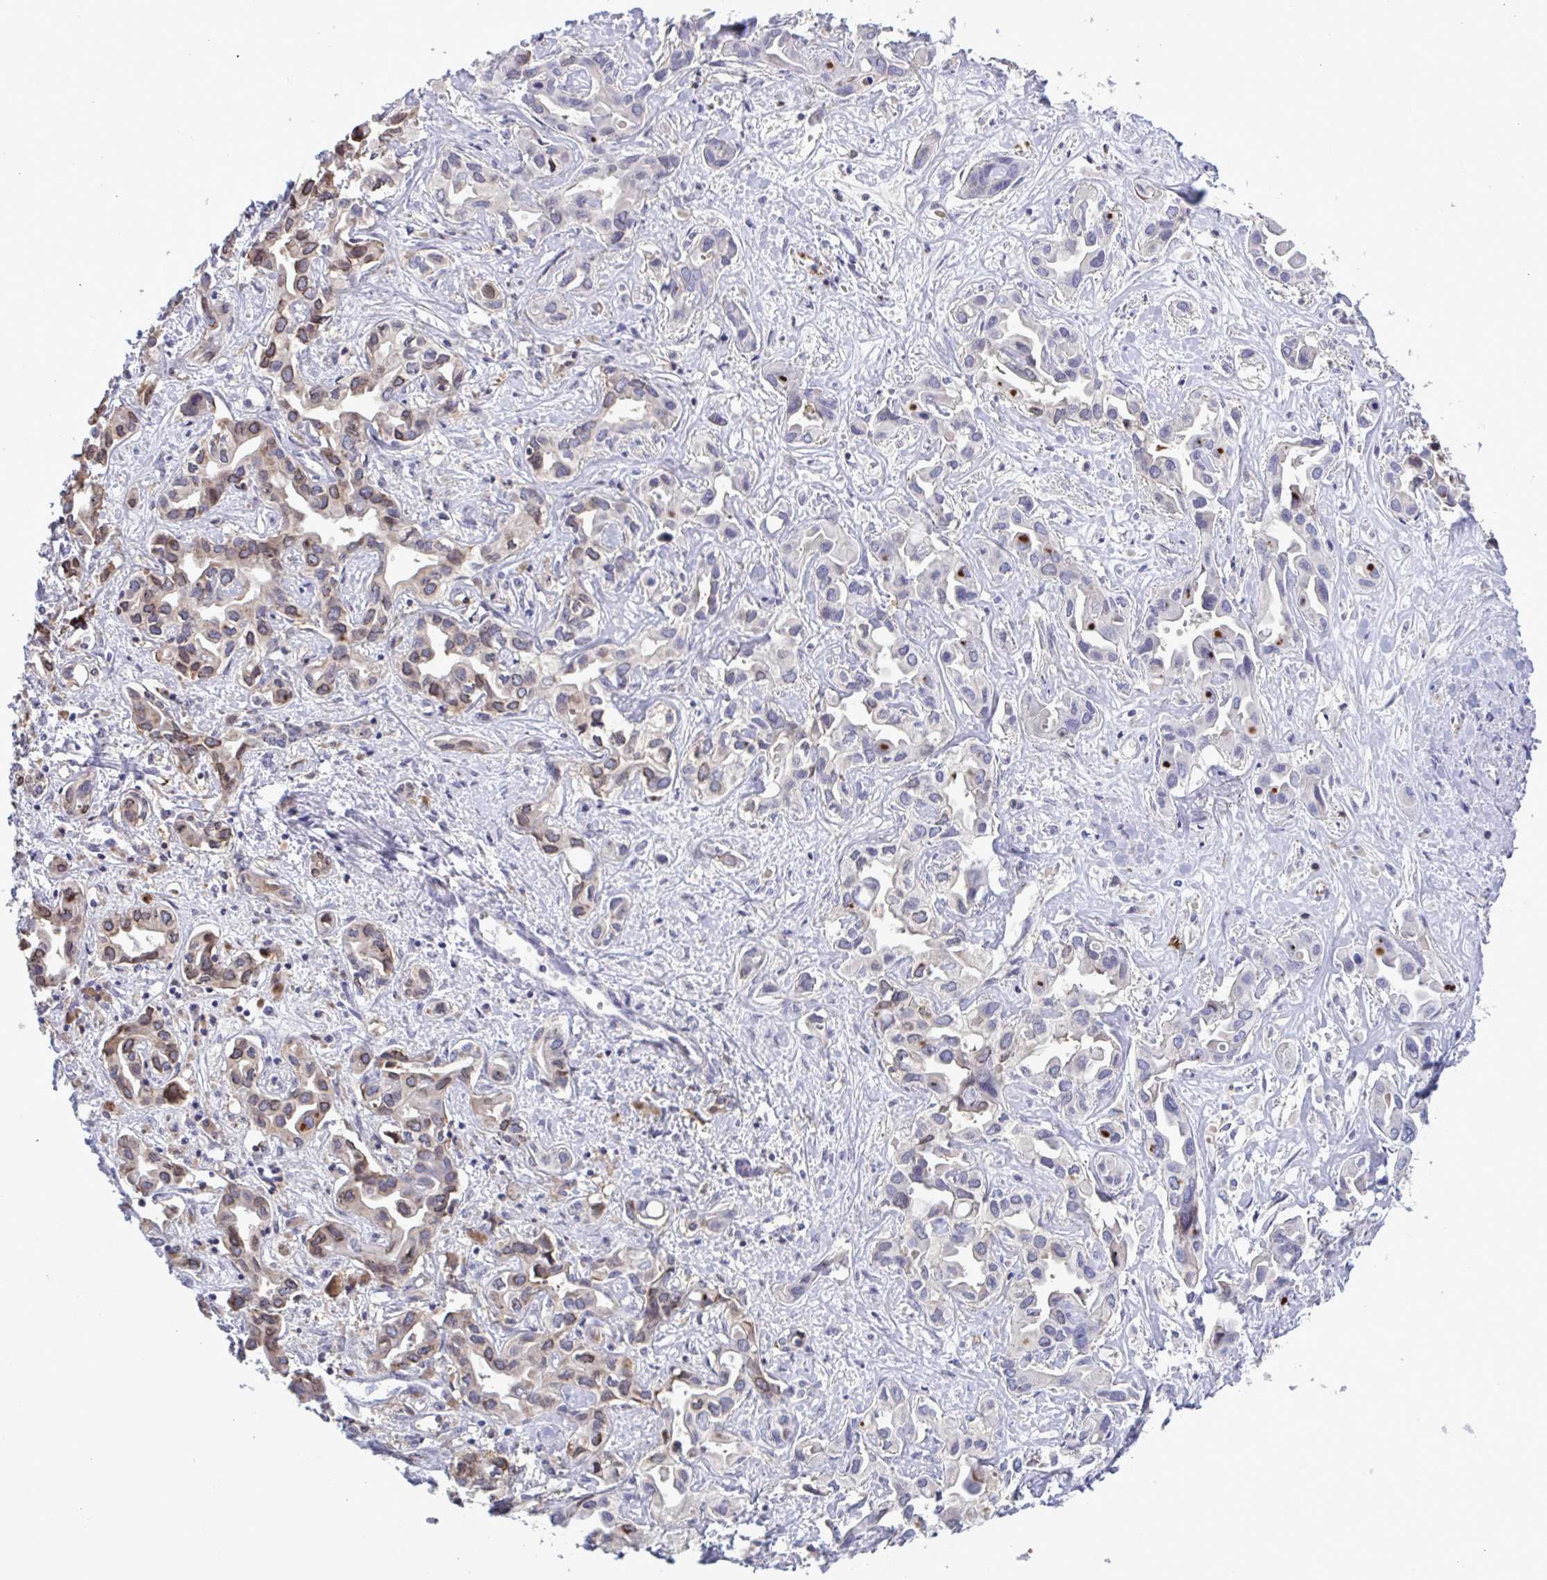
{"staining": {"intensity": "moderate", "quantity": "25%-75%", "location": "cytoplasmic/membranous"}, "tissue": "liver cancer", "cell_type": "Tumor cells", "image_type": "cancer", "snomed": [{"axis": "morphology", "description": "Cholangiocarcinoma"}, {"axis": "topography", "description": "Liver"}], "caption": "The histopathology image exhibits a brown stain indicating the presence of a protein in the cytoplasmic/membranous of tumor cells in liver cancer. The staining is performed using DAB brown chromogen to label protein expression. The nuclei are counter-stained blue using hematoxylin.", "gene": "CD101", "patient": {"sex": "female", "age": 64}}